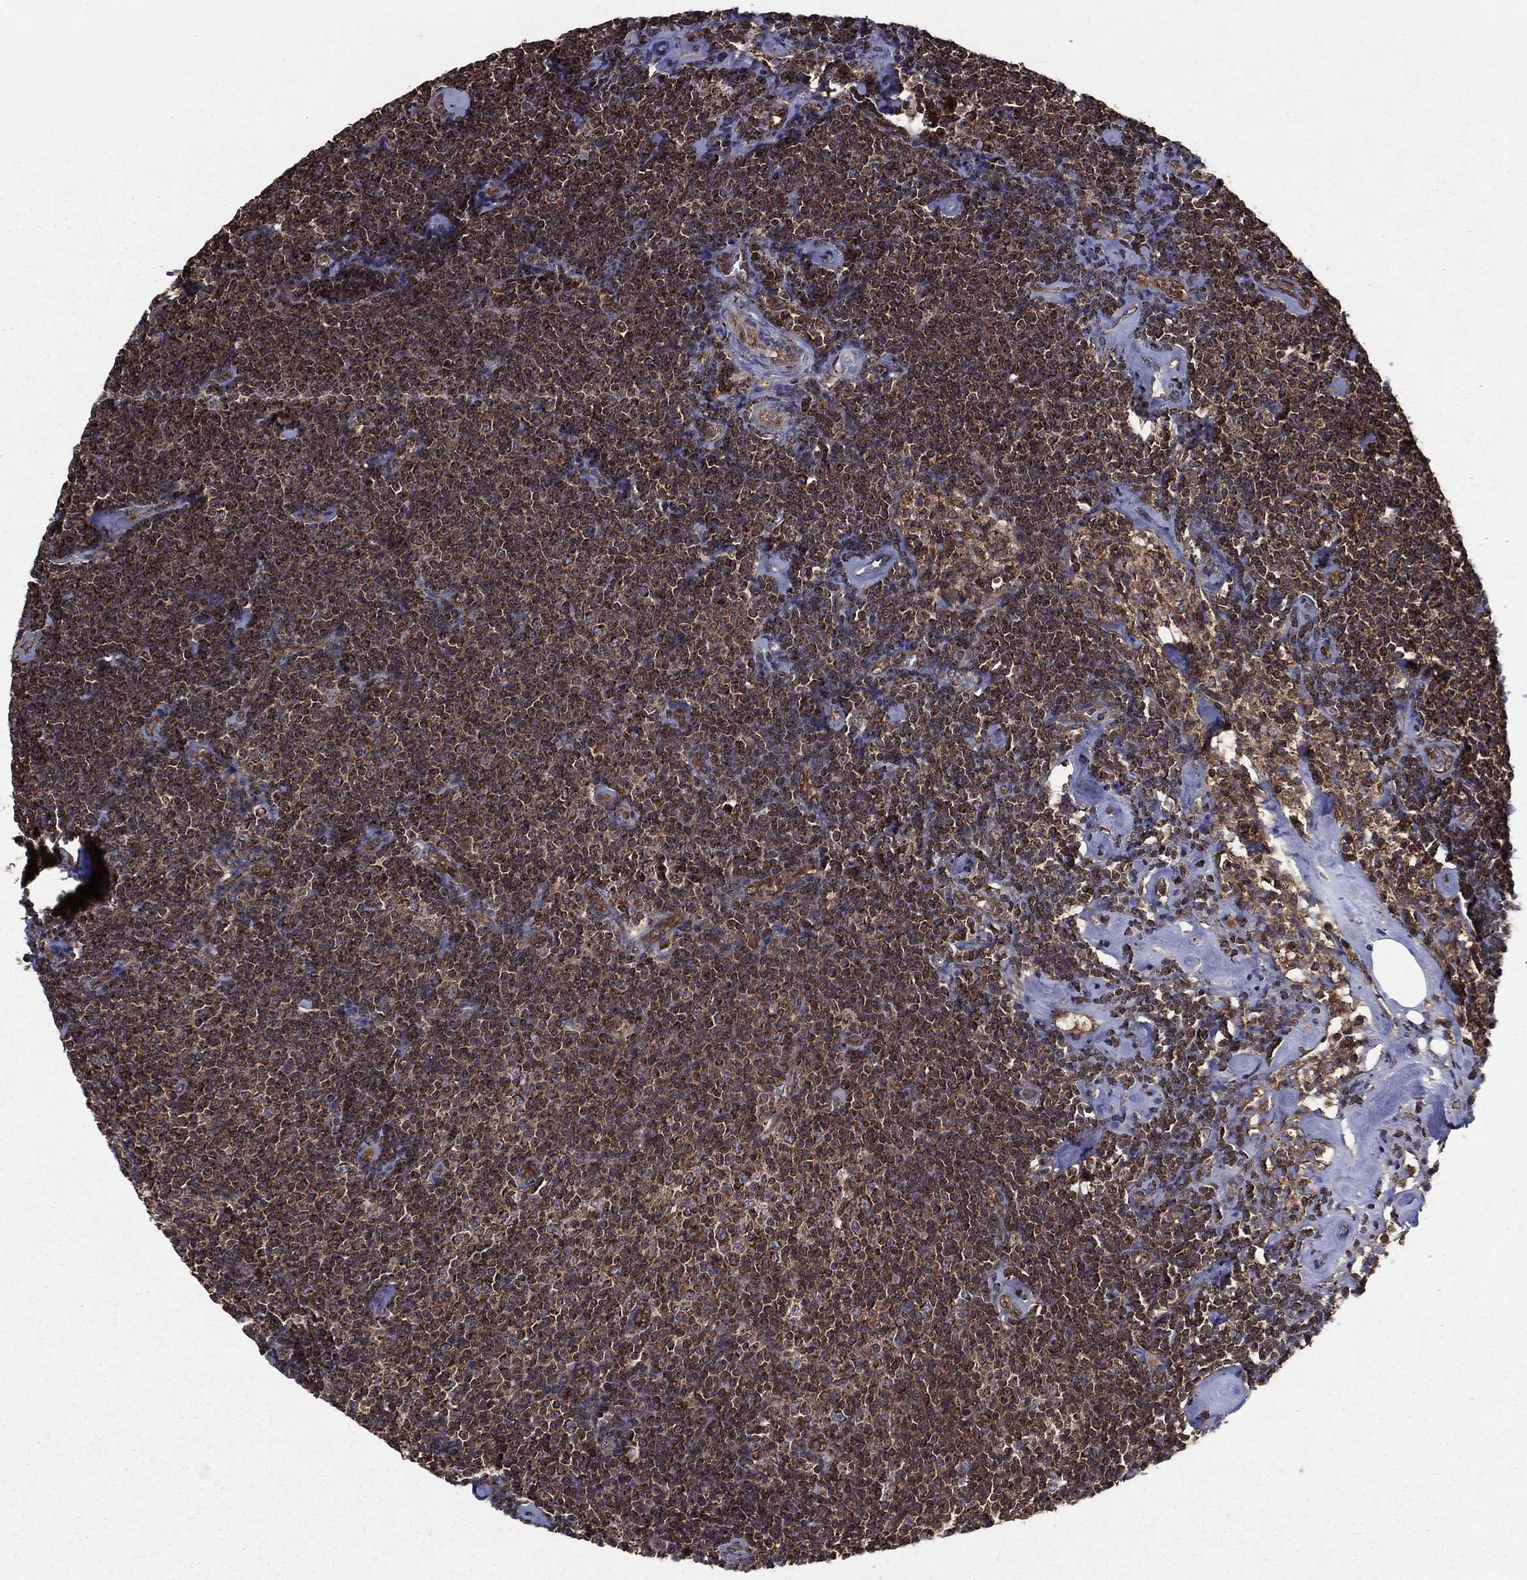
{"staining": {"intensity": "moderate", "quantity": "25%-75%", "location": "cytoplasmic/membranous"}, "tissue": "lymphoma", "cell_type": "Tumor cells", "image_type": "cancer", "snomed": [{"axis": "morphology", "description": "Malignant lymphoma, non-Hodgkin's type, Low grade"}, {"axis": "topography", "description": "Lymph node"}], "caption": "Protein expression analysis of malignant lymphoma, non-Hodgkin's type (low-grade) demonstrates moderate cytoplasmic/membranous expression in approximately 25%-75% of tumor cells.", "gene": "RIGI", "patient": {"sex": "male", "age": 81}}